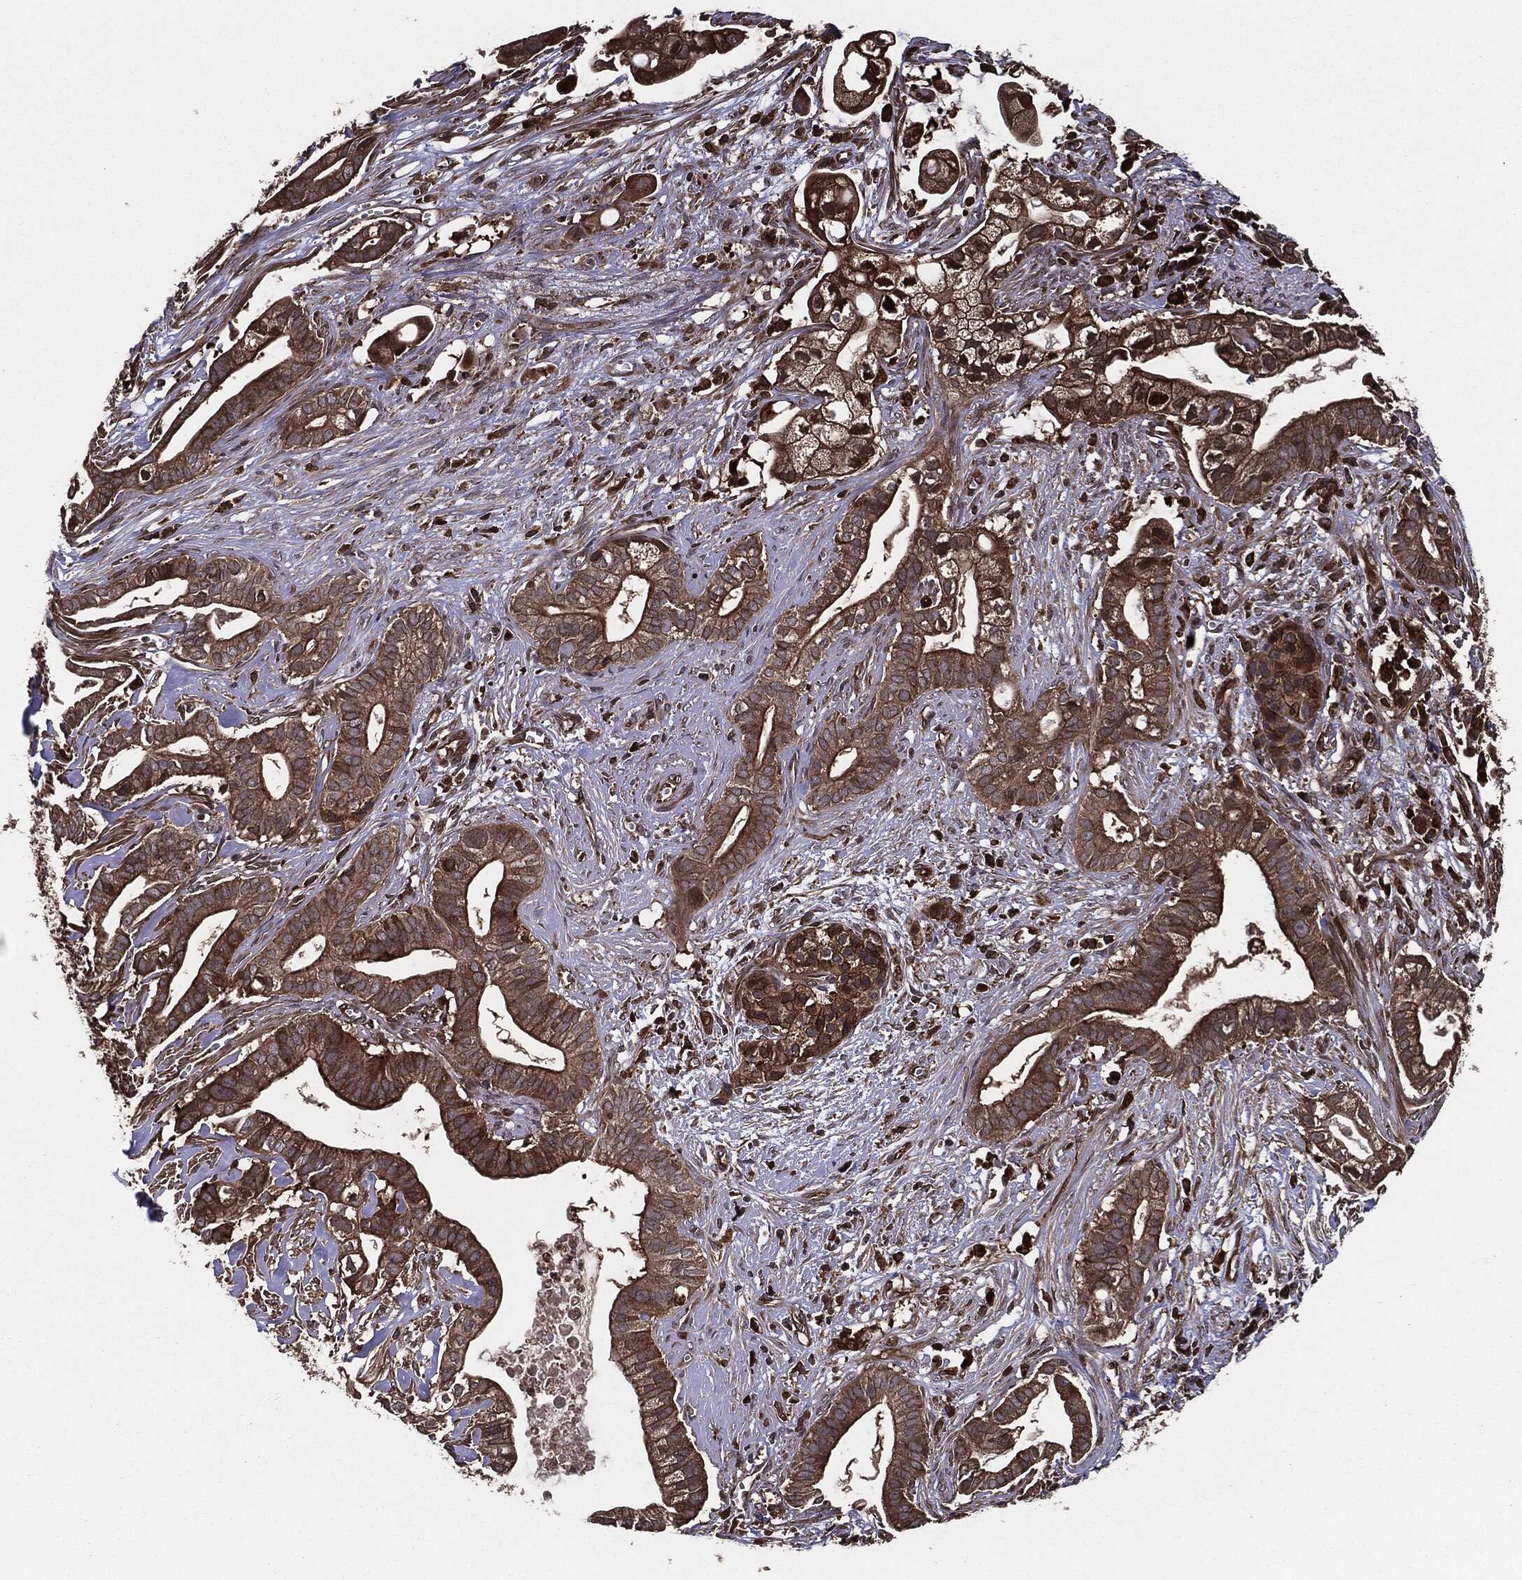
{"staining": {"intensity": "strong", "quantity": ">75%", "location": "cytoplasmic/membranous"}, "tissue": "pancreatic cancer", "cell_type": "Tumor cells", "image_type": "cancer", "snomed": [{"axis": "morphology", "description": "Adenocarcinoma, NOS"}, {"axis": "topography", "description": "Pancreas"}], "caption": "Pancreatic adenocarcinoma stained with a brown dye reveals strong cytoplasmic/membranous positive staining in about >75% of tumor cells.", "gene": "RAP1GDS1", "patient": {"sex": "male", "age": 61}}